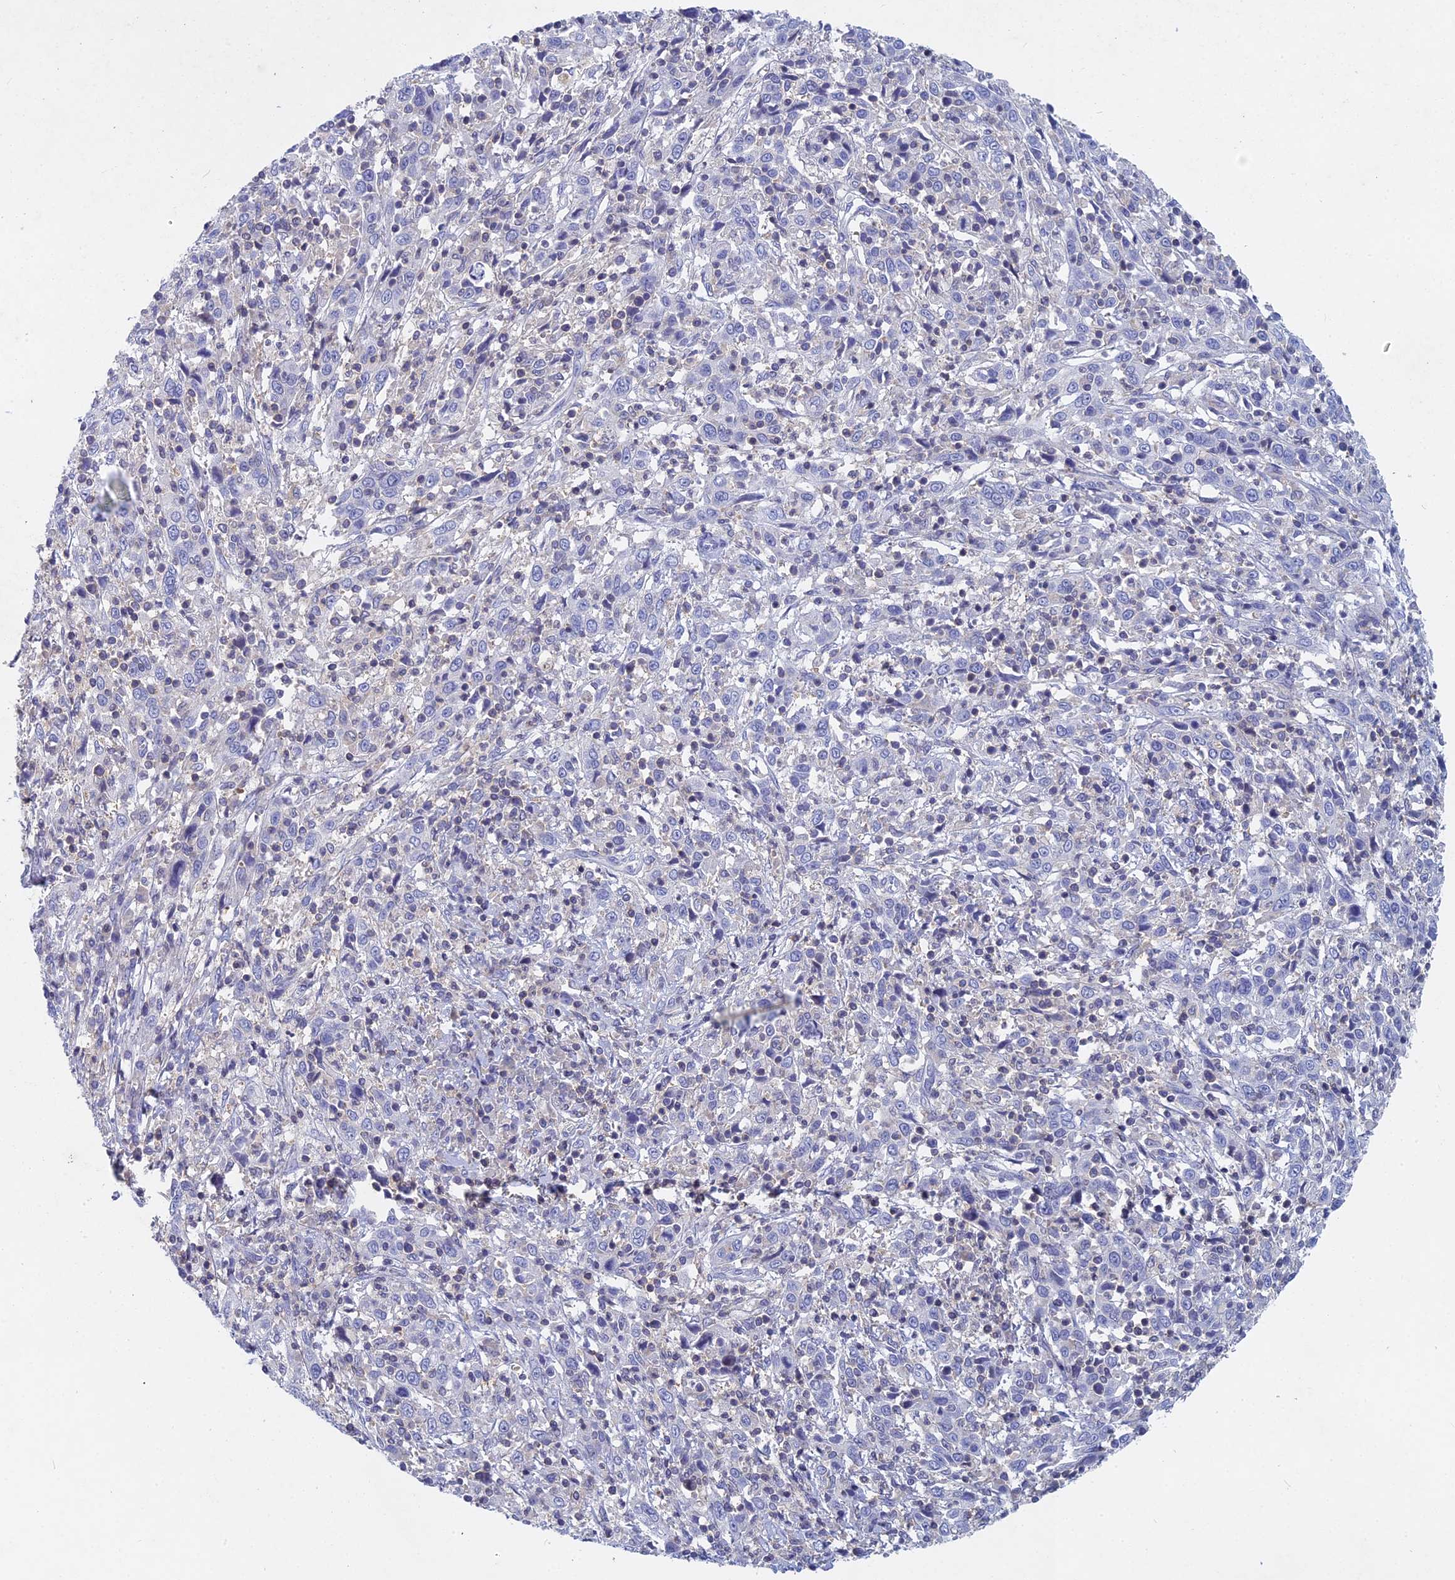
{"staining": {"intensity": "negative", "quantity": "none", "location": "none"}, "tissue": "cervical cancer", "cell_type": "Tumor cells", "image_type": "cancer", "snomed": [{"axis": "morphology", "description": "Squamous cell carcinoma, NOS"}, {"axis": "topography", "description": "Cervix"}], "caption": "Immunohistochemistry micrograph of neoplastic tissue: cervical cancer stained with DAB reveals no significant protein positivity in tumor cells. The staining was performed using DAB to visualize the protein expression in brown, while the nuclei were stained in blue with hematoxylin (Magnification: 20x).", "gene": "ACP7", "patient": {"sex": "female", "age": 46}}